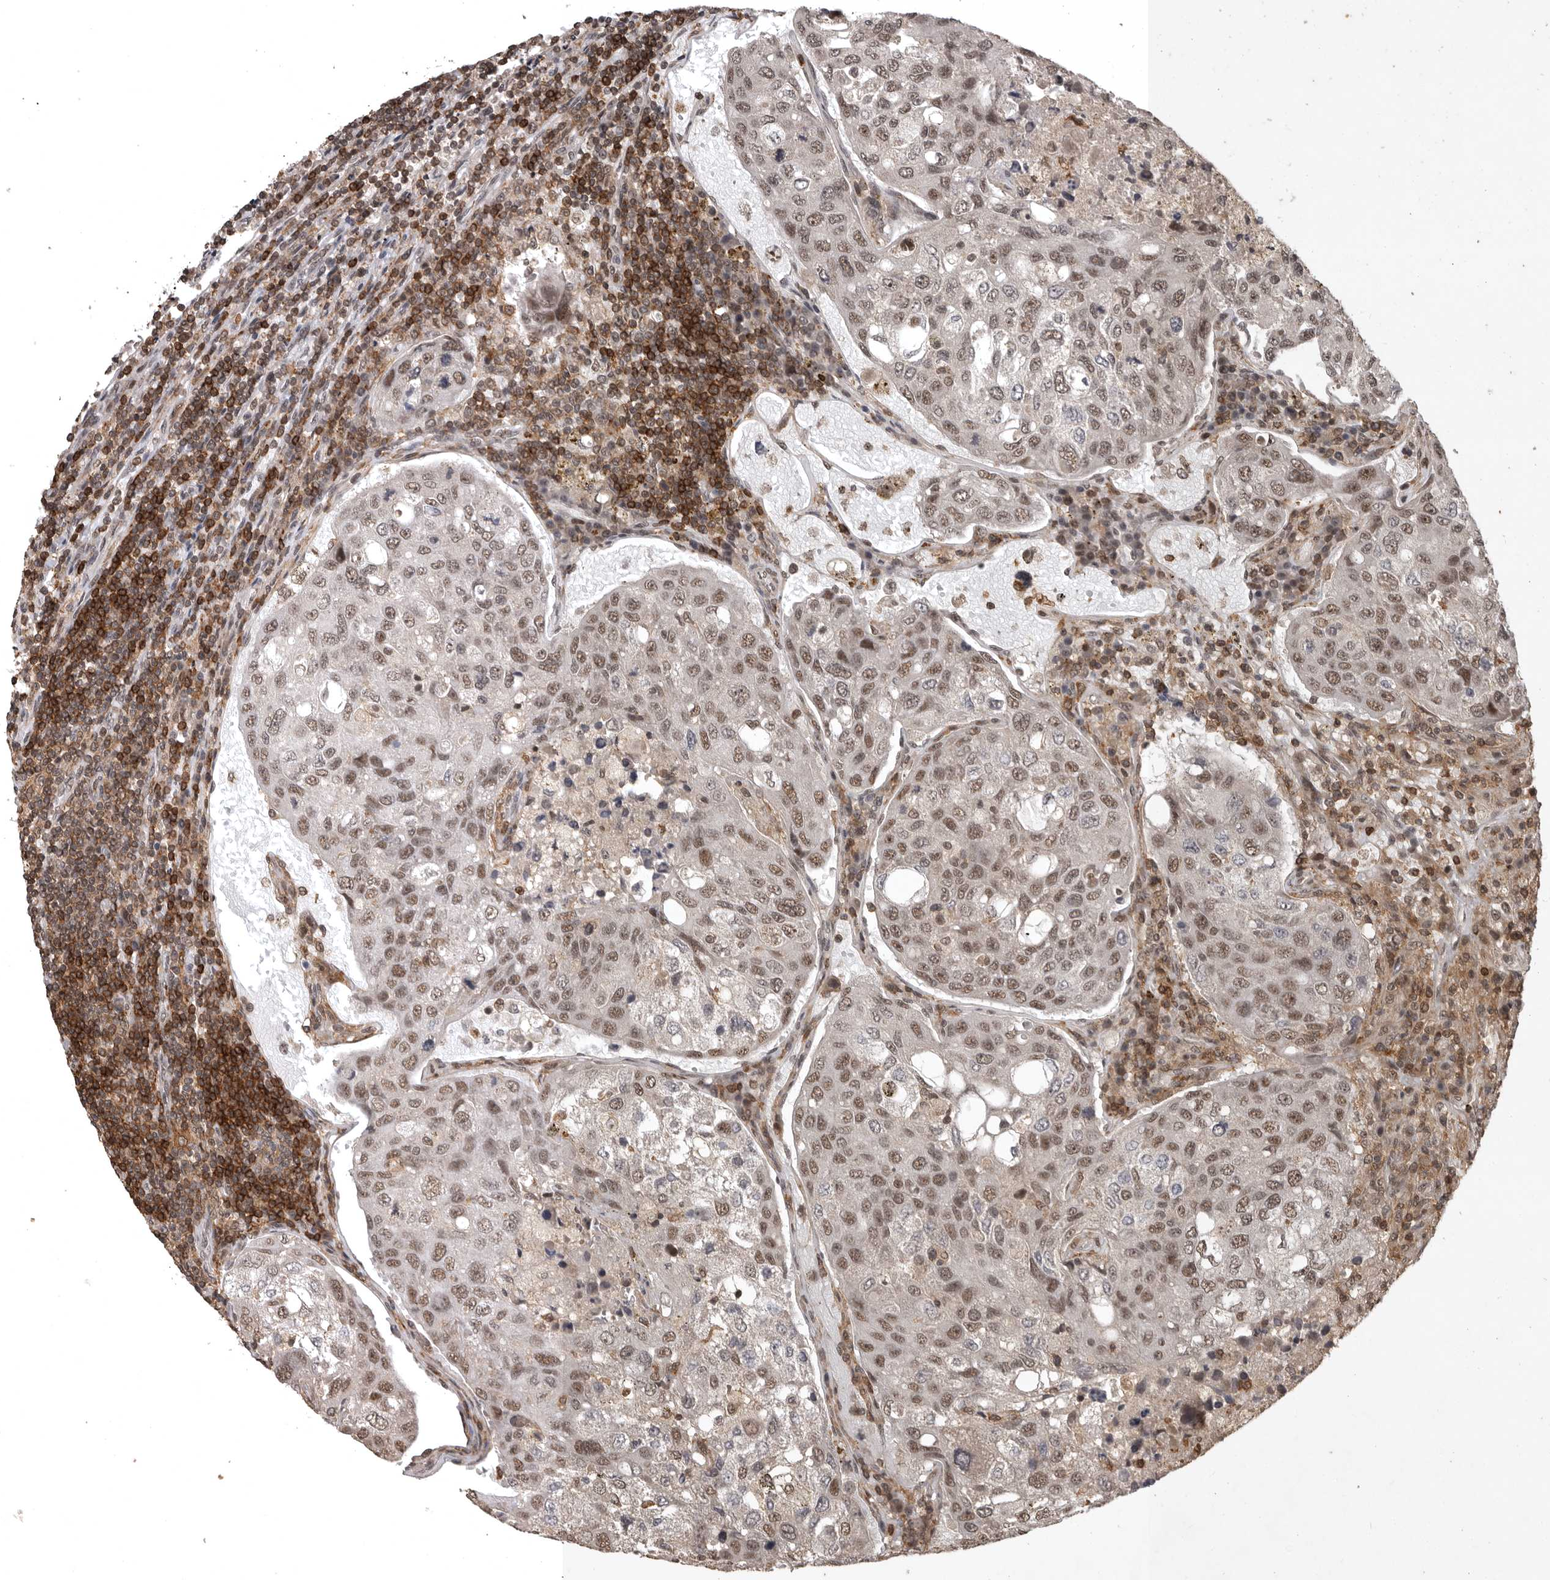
{"staining": {"intensity": "moderate", "quantity": ">75%", "location": "nuclear"}, "tissue": "urothelial cancer", "cell_type": "Tumor cells", "image_type": "cancer", "snomed": [{"axis": "morphology", "description": "Urothelial carcinoma, High grade"}, {"axis": "topography", "description": "Lymph node"}, {"axis": "topography", "description": "Urinary bladder"}], "caption": "Immunohistochemical staining of high-grade urothelial carcinoma demonstrates medium levels of moderate nuclear staining in about >75% of tumor cells.", "gene": "CBLL1", "patient": {"sex": "male", "age": 51}}